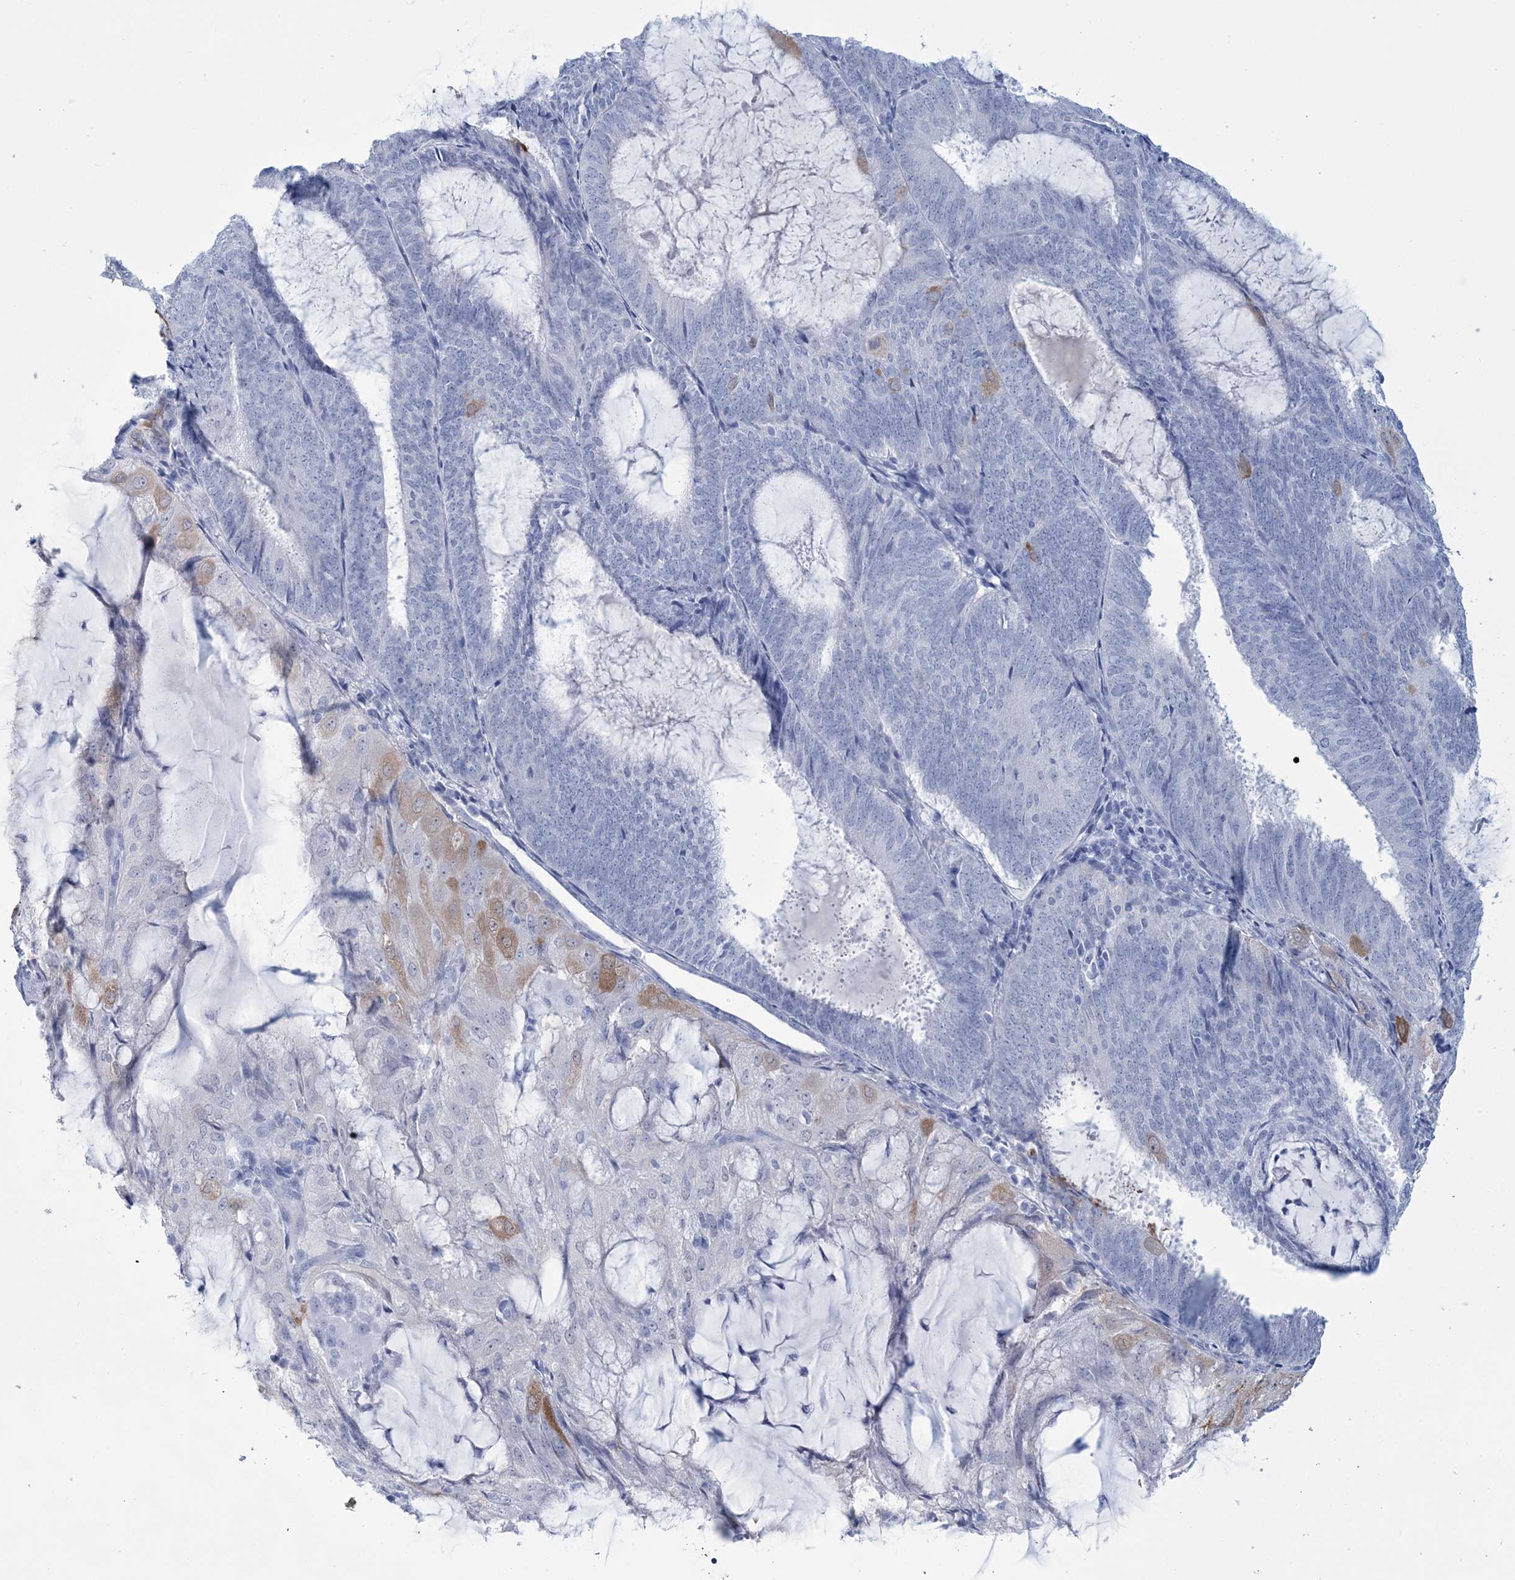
{"staining": {"intensity": "moderate", "quantity": "<25%", "location": "cytoplasmic/membranous"}, "tissue": "endometrial cancer", "cell_type": "Tumor cells", "image_type": "cancer", "snomed": [{"axis": "morphology", "description": "Adenocarcinoma, NOS"}, {"axis": "topography", "description": "Endometrium"}], "caption": "Brown immunohistochemical staining in endometrial adenocarcinoma exhibits moderate cytoplasmic/membranous staining in about <25% of tumor cells.", "gene": "DPCD", "patient": {"sex": "female", "age": 81}}